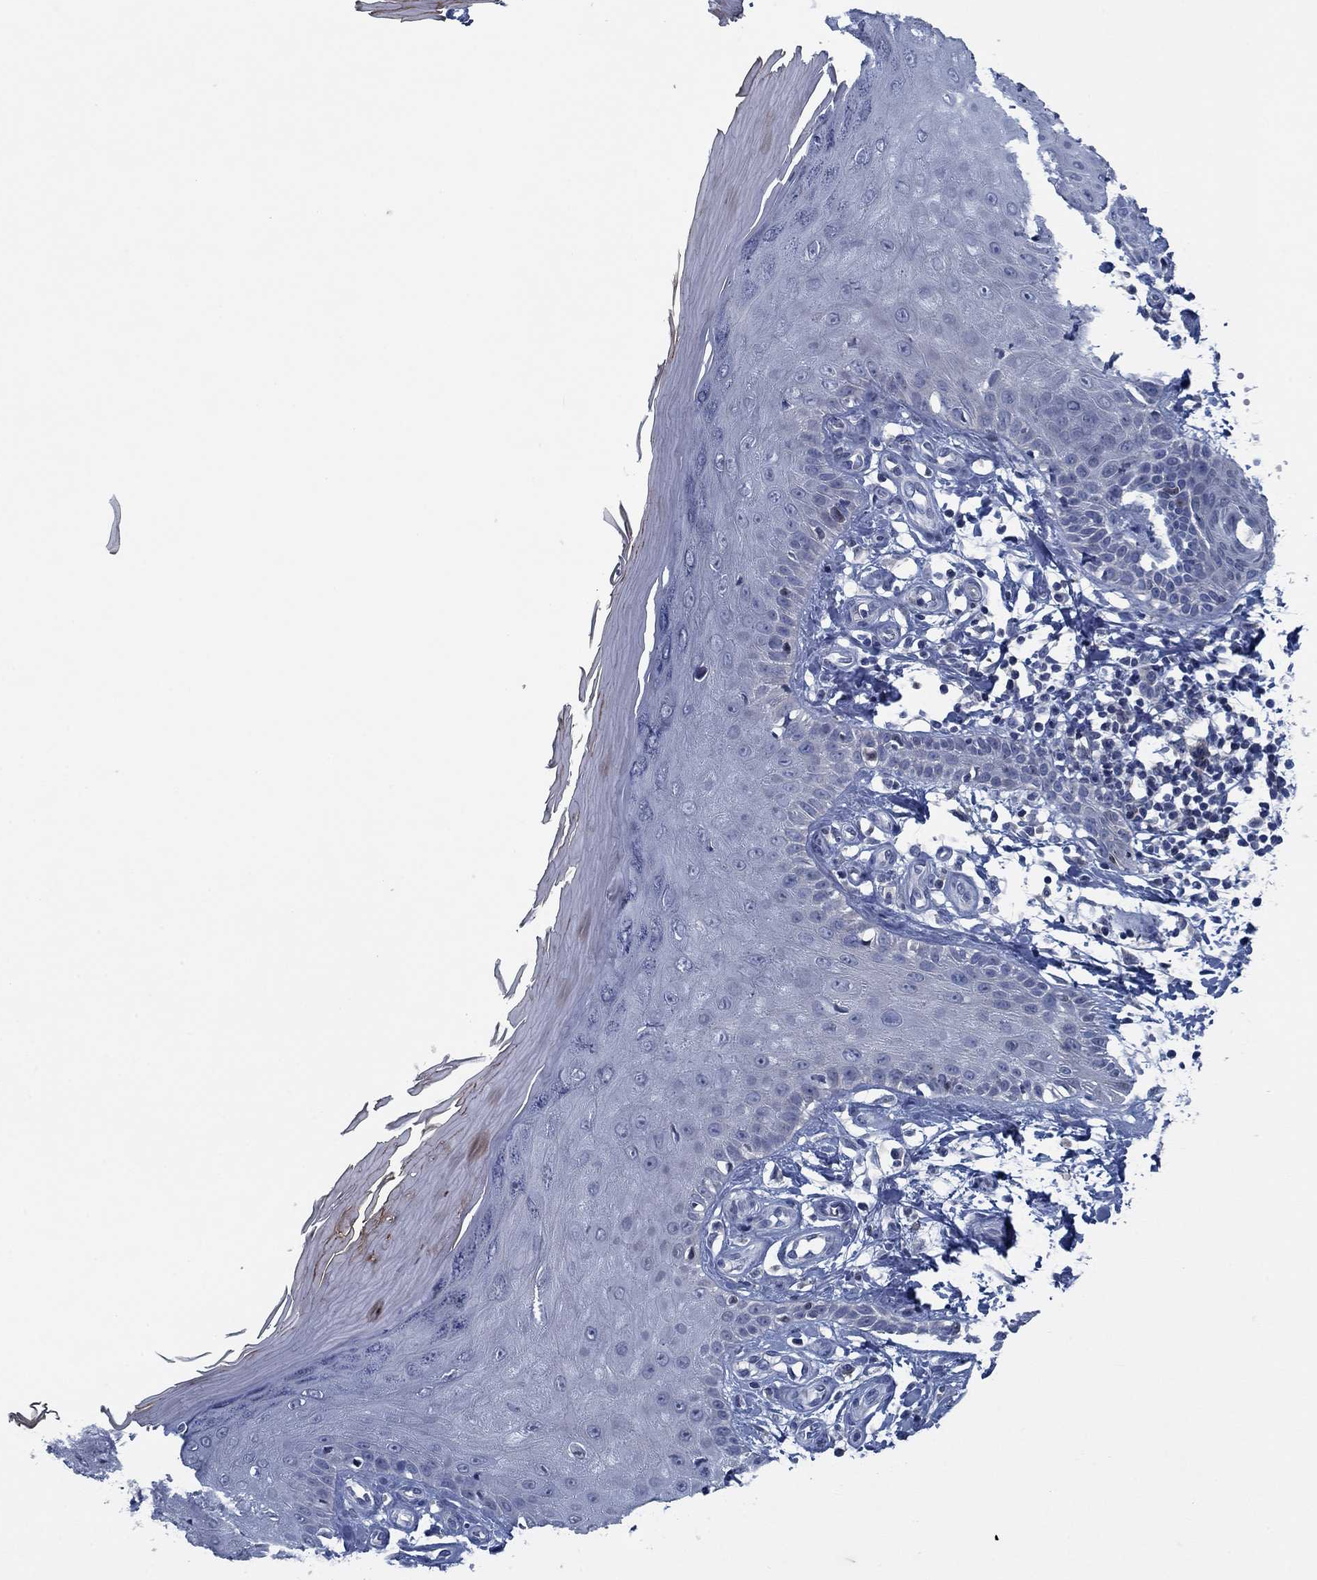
{"staining": {"intensity": "negative", "quantity": "none", "location": "none"}, "tissue": "skin", "cell_type": "Fibroblasts", "image_type": "normal", "snomed": [{"axis": "morphology", "description": "Normal tissue, NOS"}, {"axis": "morphology", "description": "Inflammation, NOS"}, {"axis": "morphology", "description": "Fibrosis, NOS"}, {"axis": "topography", "description": "Skin"}], "caption": "The IHC histopathology image has no significant expression in fibroblasts of skin.", "gene": "PNMA8A", "patient": {"sex": "male", "age": 71}}